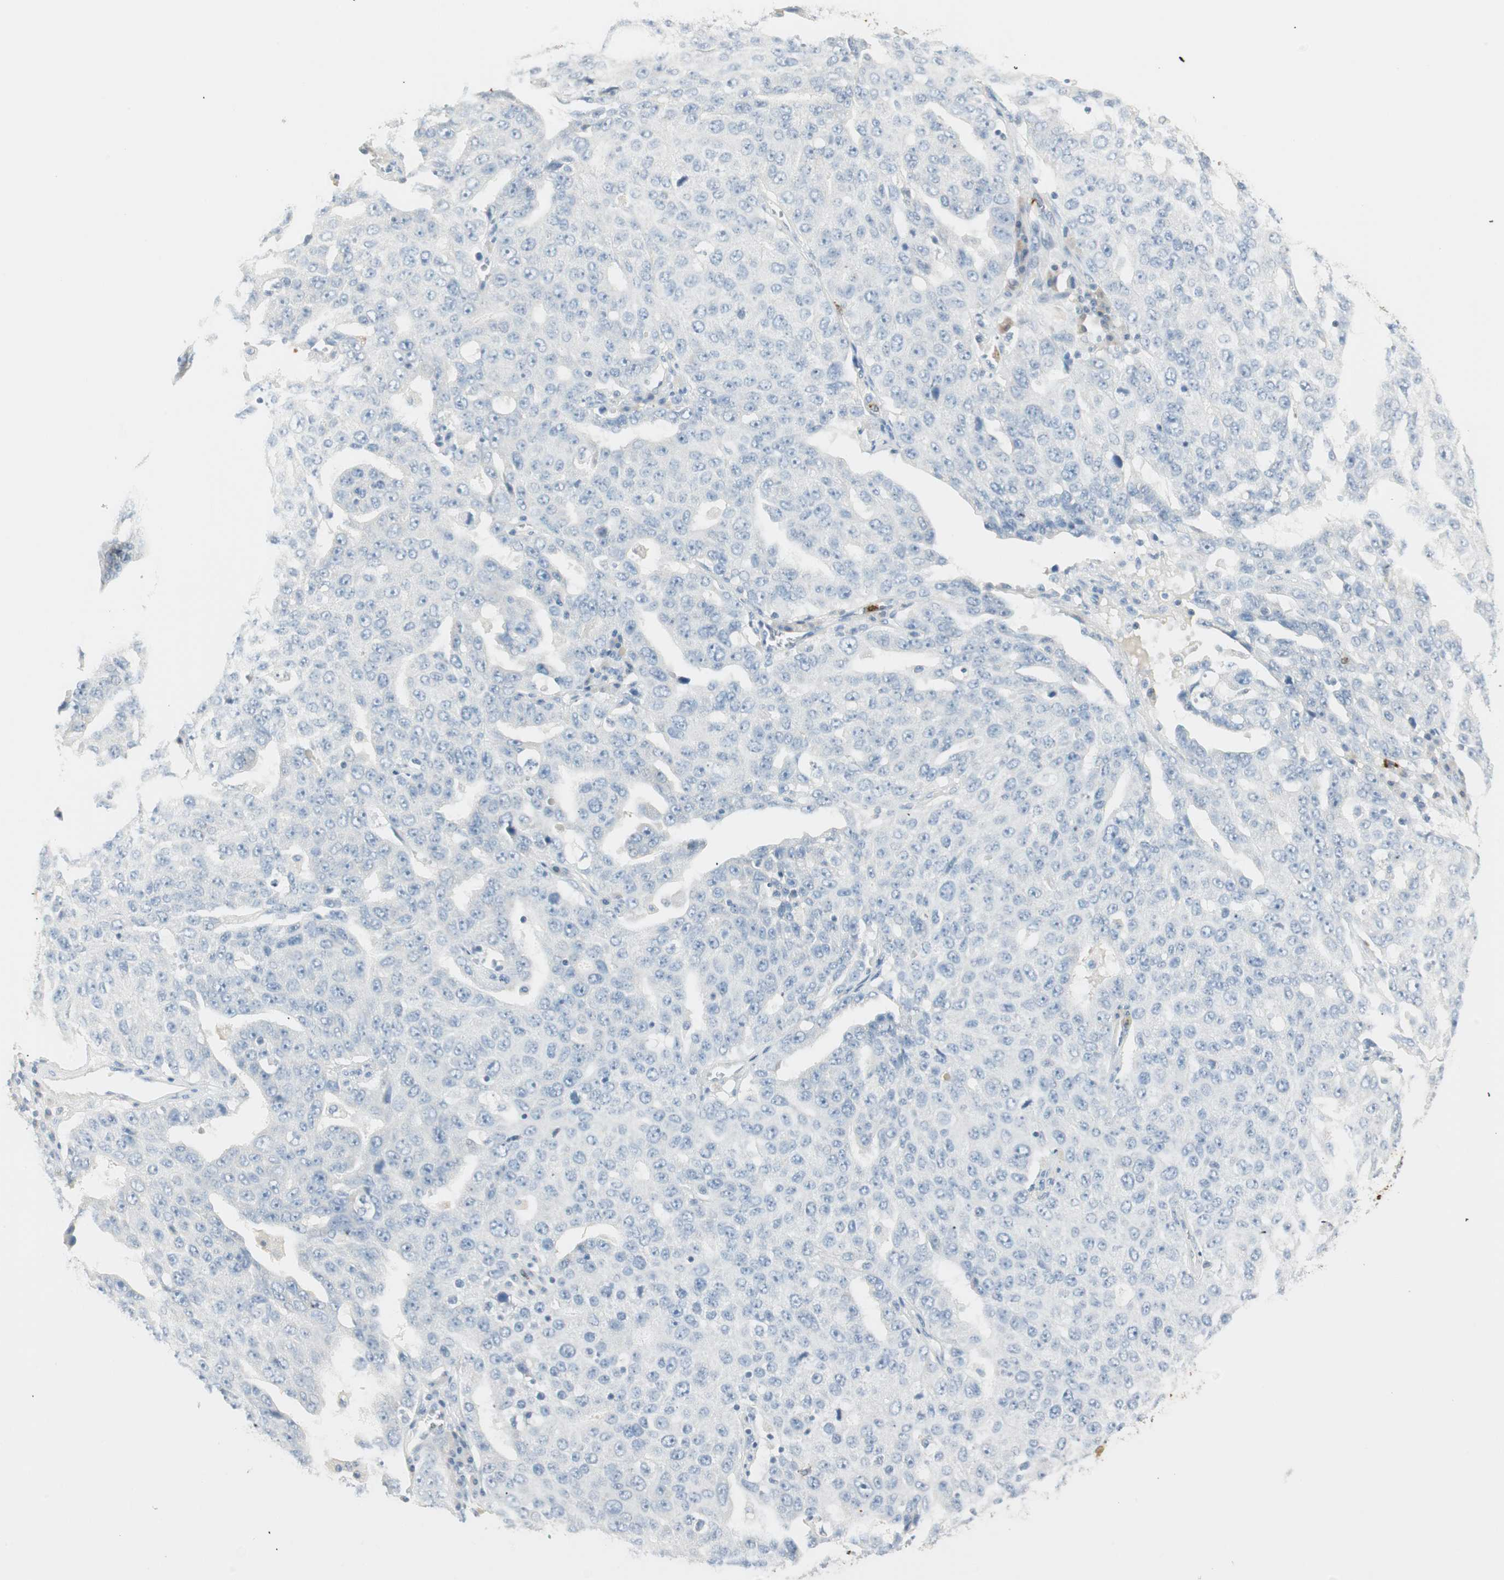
{"staining": {"intensity": "negative", "quantity": "none", "location": "none"}, "tissue": "ovarian cancer", "cell_type": "Tumor cells", "image_type": "cancer", "snomed": [{"axis": "morphology", "description": "Carcinoma, endometroid"}, {"axis": "topography", "description": "Ovary"}], "caption": "Tumor cells show no significant expression in ovarian endometroid carcinoma.", "gene": "PRTN3", "patient": {"sex": "female", "age": 62}}